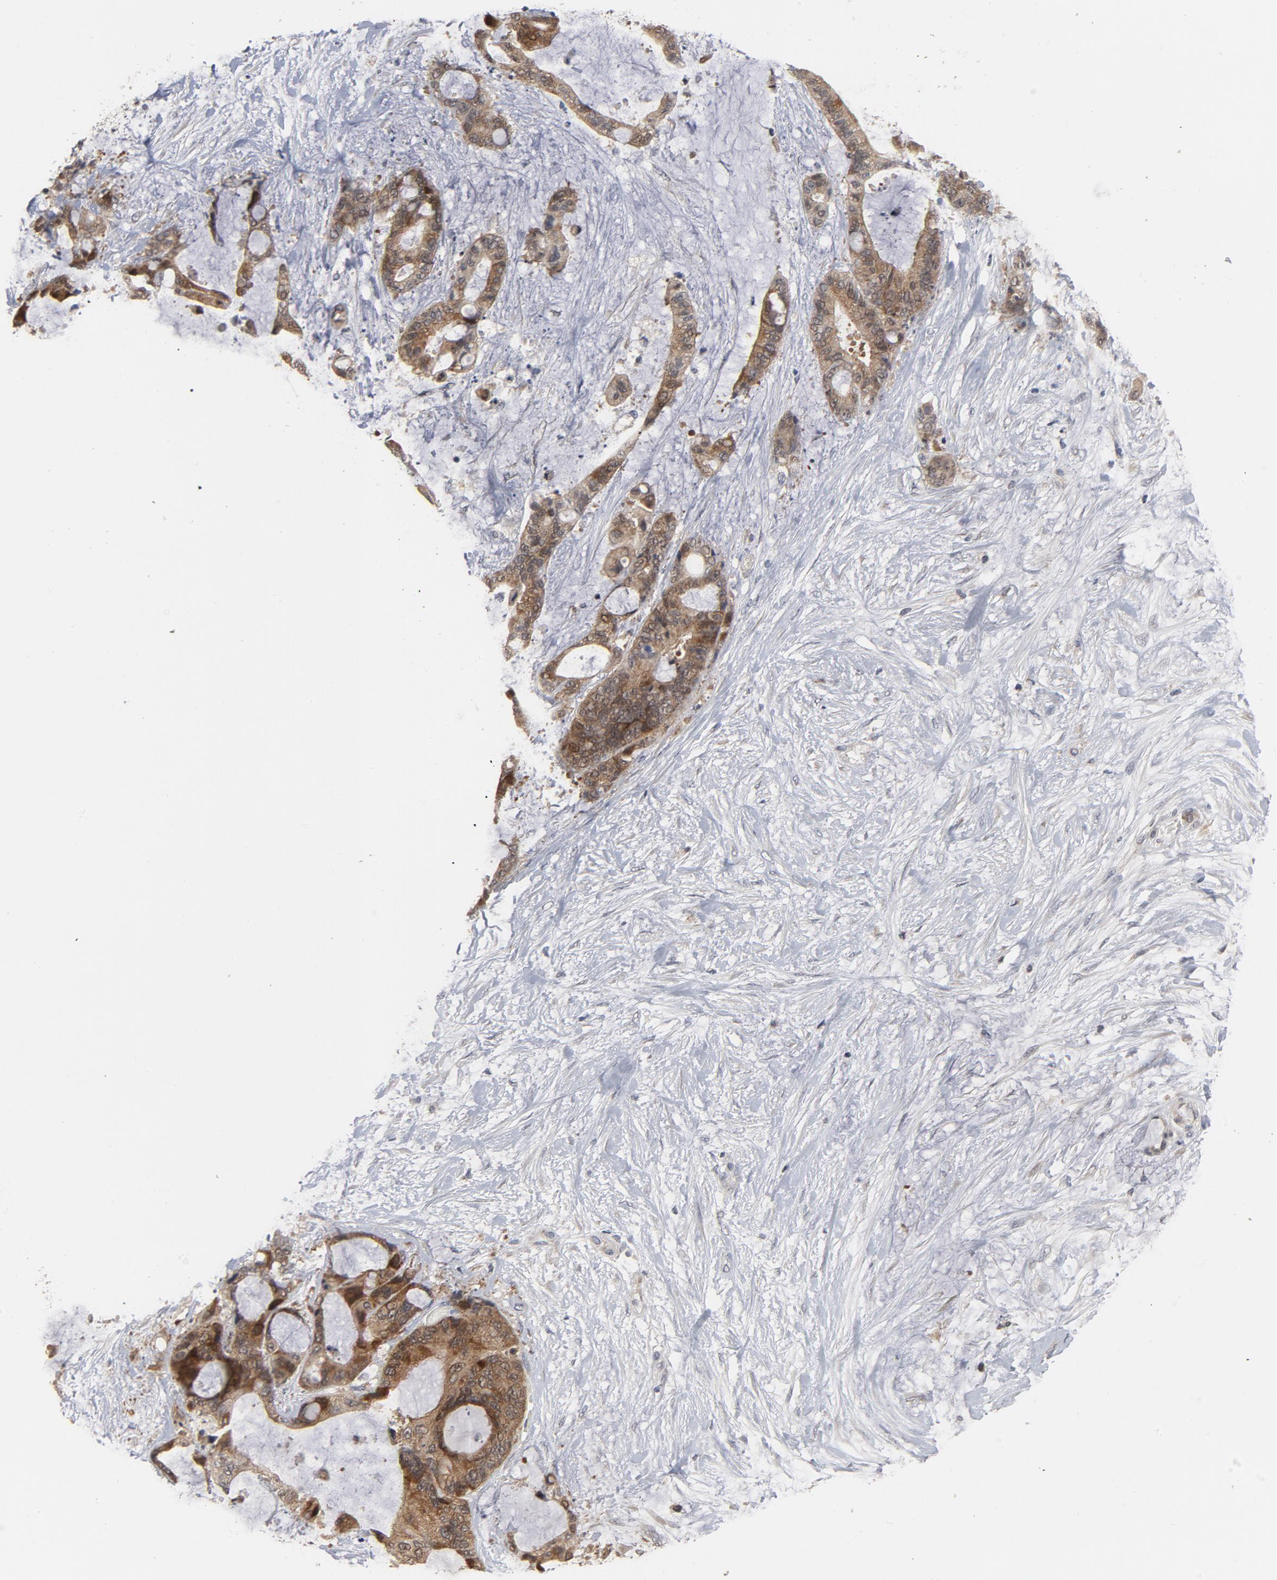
{"staining": {"intensity": "moderate", "quantity": ">75%", "location": "cytoplasmic/membranous"}, "tissue": "liver cancer", "cell_type": "Tumor cells", "image_type": "cancer", "snomed": [{"axis": "morphology", "description": "Cholangiocarcinoma"}, {"axis": "topography", "description": "Liver"}], "caption": "A micrograph showing moderate cytoplasmic/membranous positivity in approximately >75% of tumor cells in liver cancer (cholangiocarcinoma), as visualized by brown immunohistochemical staining.", "gene": "PPP1R1B", "patient": {"sex": "female", "age": 73}}